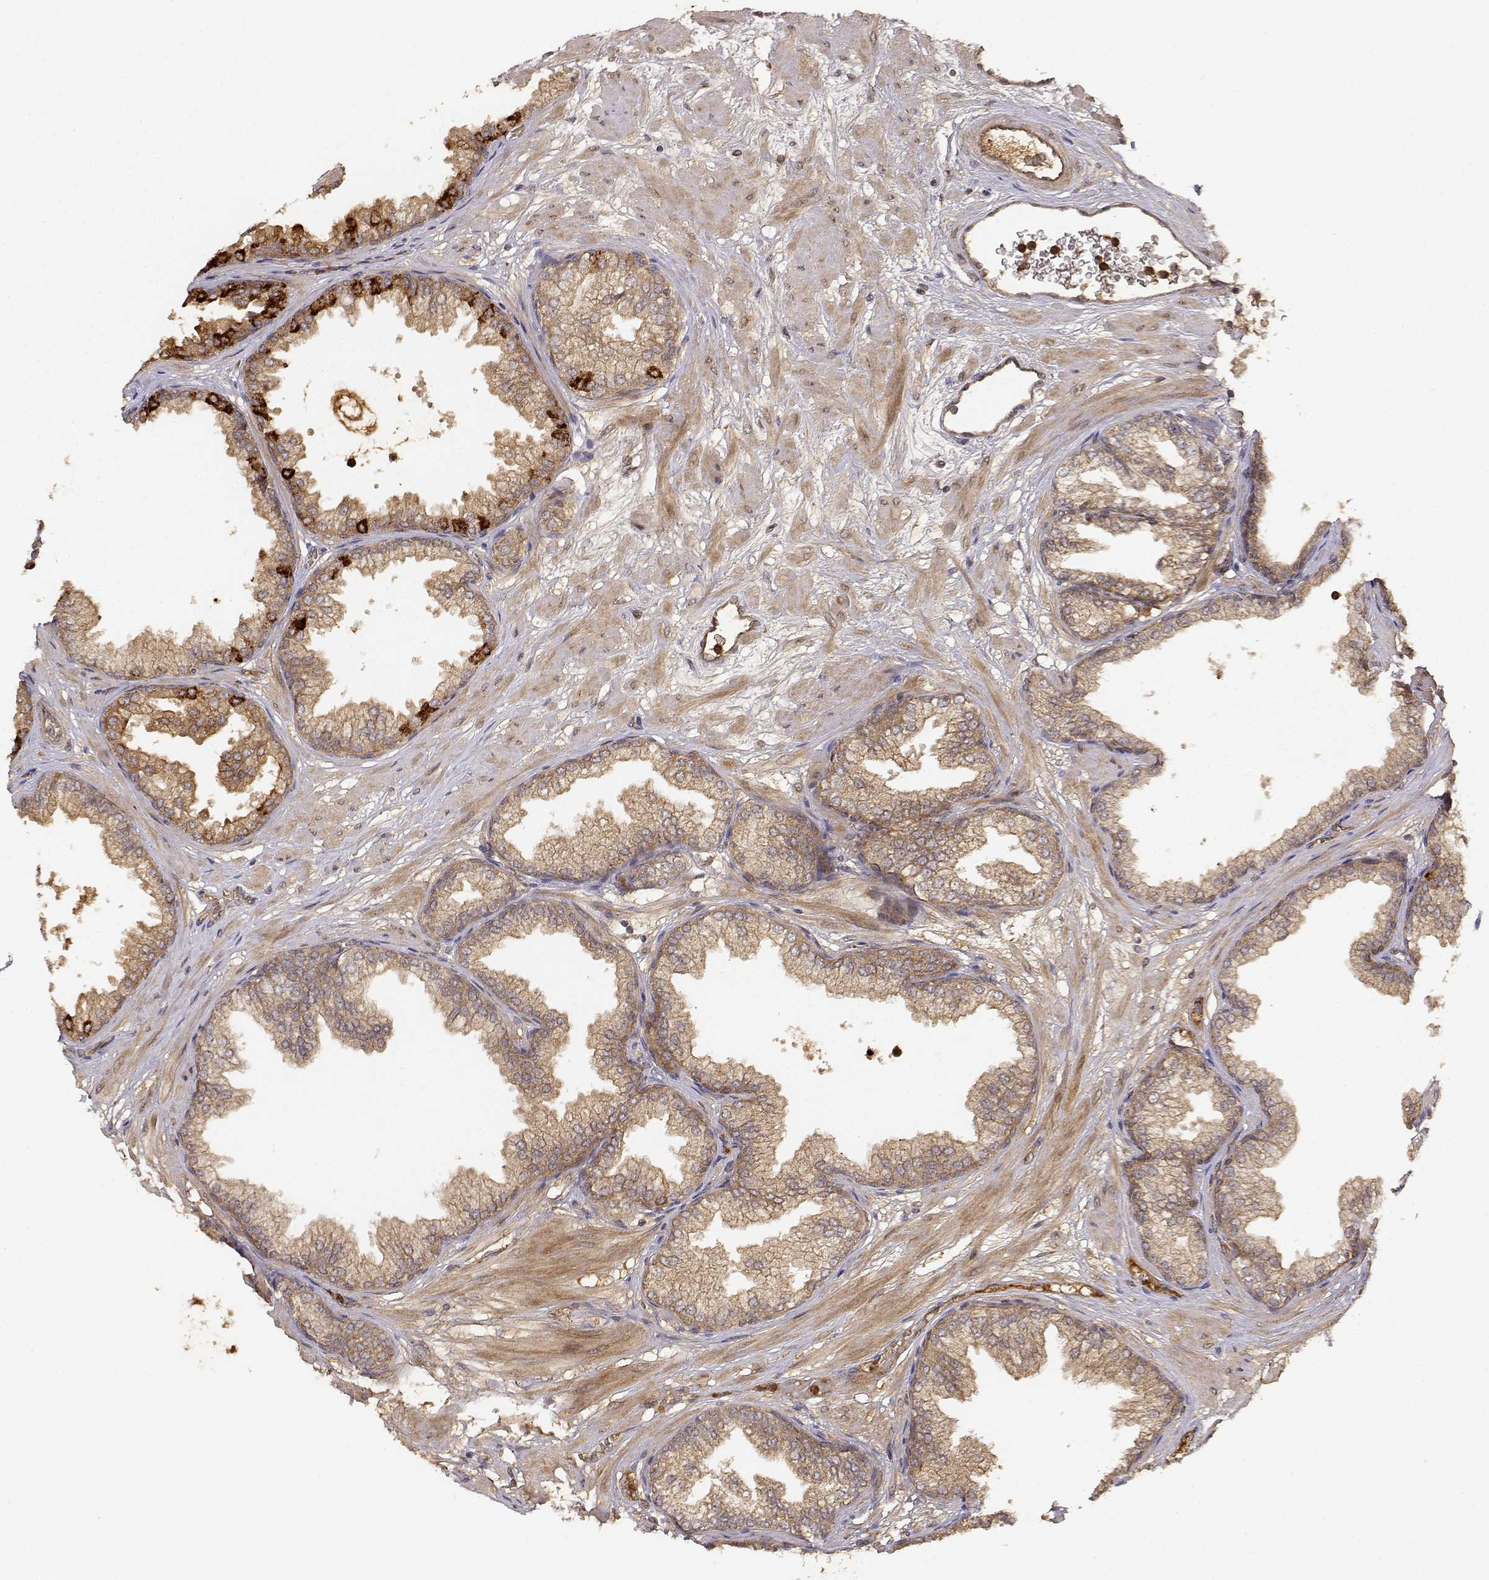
{"staining": {"intensity": "weak", "quantity": ">75%", "location": "cytoplasmic/membranous"}, "tissue": "prostate", "cell_type": "Glandular cells", "image_type": "normal", "snomed": [{"axis": "morphology", "description": "Normal tissue, NOS"}, {"axis": "topography", "description": "Prostate"}], "caption": "IHC of unremarkable prostate reveals low levels of weak cytoplasmic/membranous positivity in approximately >75% of glandular cells. (DAB (3,3'-diaminobenzidine) IHC, brown staining for protein, blue staining for nuclei).", "gene": "CDK5RAP2", "patient": {"sex": "male", "age": 37}}